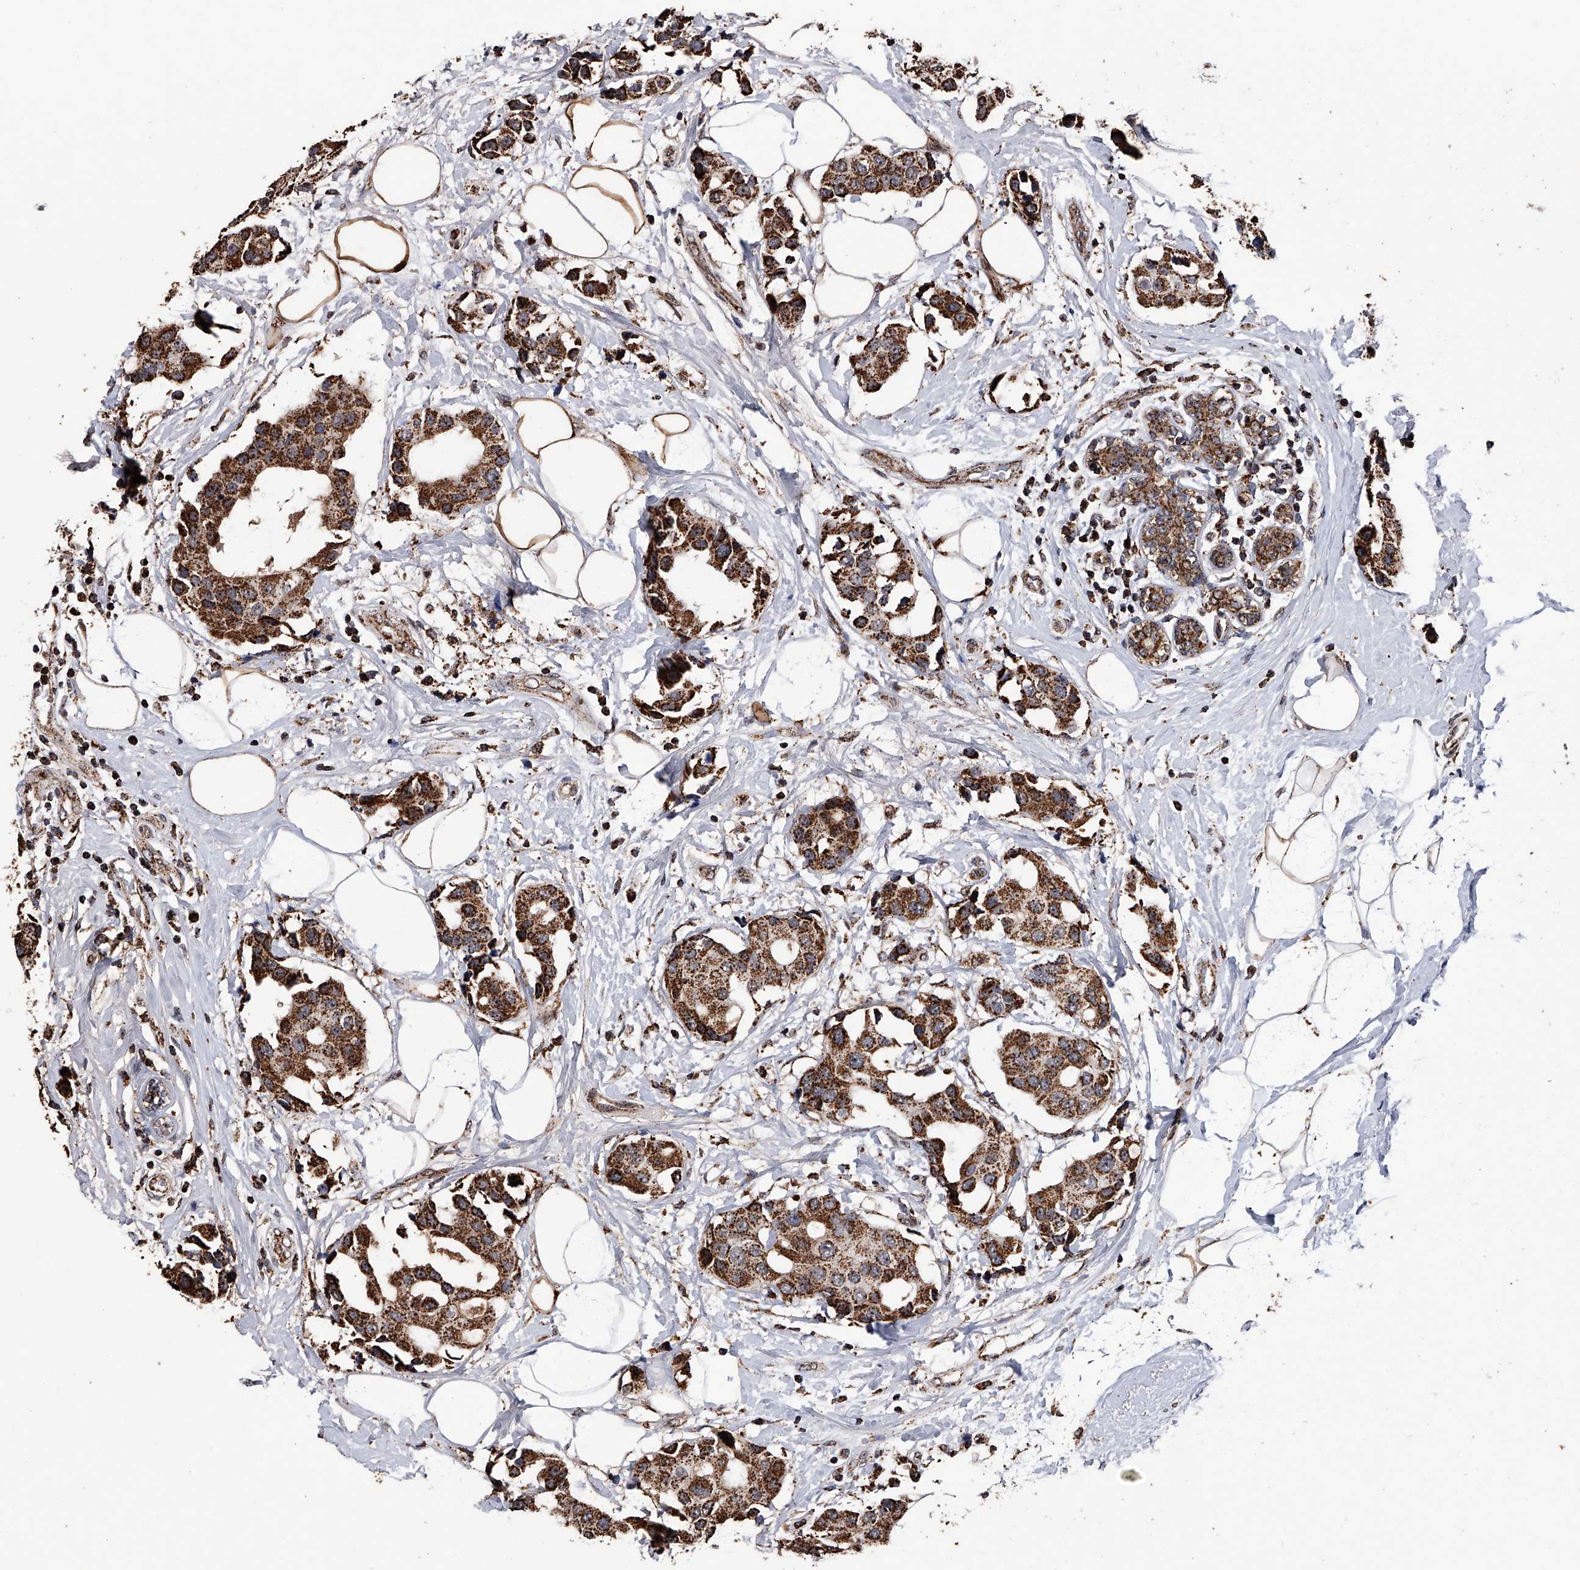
{"staining": {"intensity": "strong", "quantity": ">75%", "location": "cytoplasmic/membranous"}, "tissue": "breast cancer", "cell_type": "Tumor cells", "image_type": "cancer", "snomed": [{"axis": "morphology", "description": "Normal tissue, NOS"}, {"axis": "morphology", "description": "Duct carcinoma"}, {"axis": "topography", "description": "Breast"}], "caption": "High-power microscopy captured an IHC photomicrograph of intraductal carcinoma (breast), revealing strong cytoplasmic/membranous positivity in about >75% of tumor cells.", "gene": "SMPDL3A", "patient": {"sex": "female", "age": 39}}